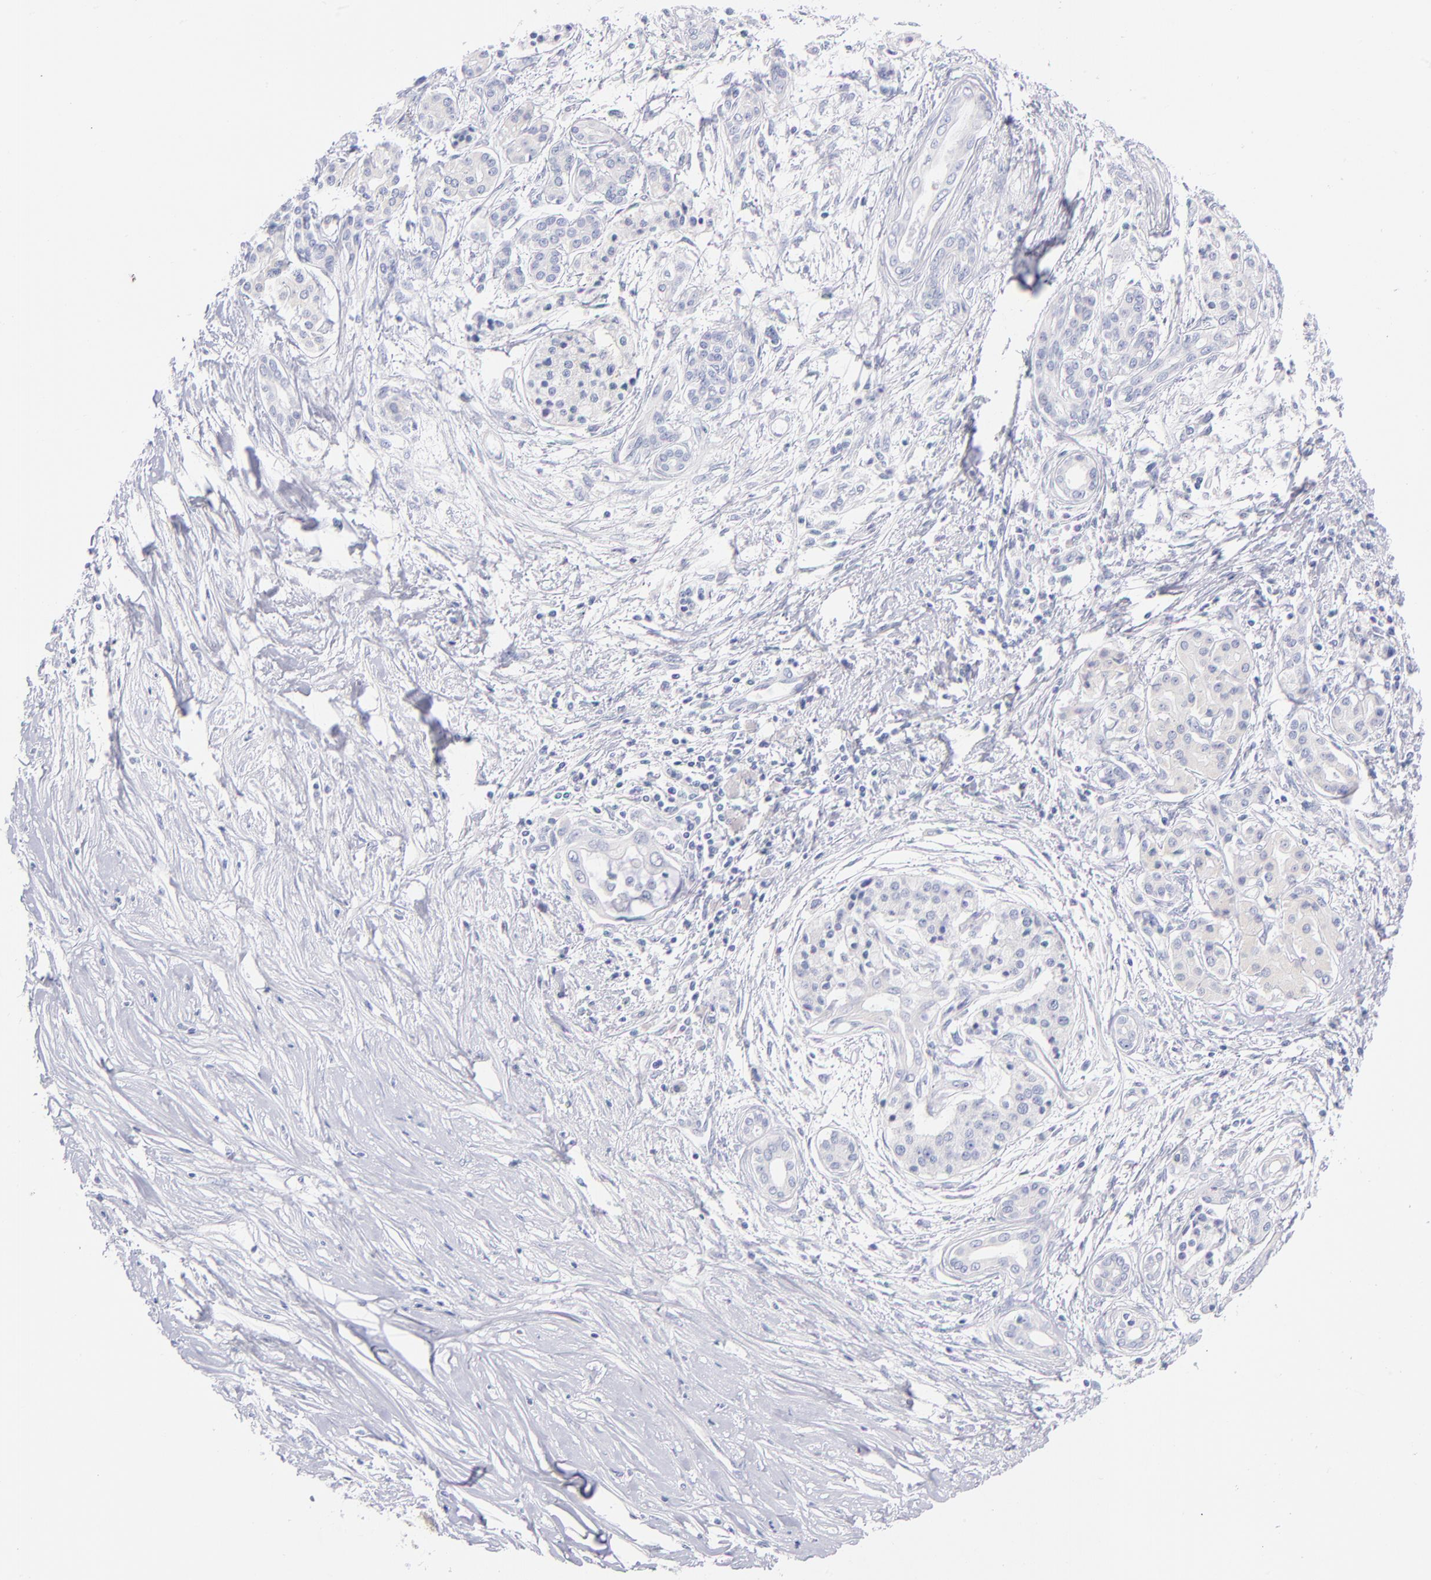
{"staining": {"intensity": "negative", "quantity": "none", "location": "none"}, "tissue": "pancreatic cancer", "cell_type": "Tumor cells", "image_type": "cancer", "snomed": [{"axis": "morphology", "description": "Adenocarcinoma, NOS"}, {"axis": "topography", "description": "Pancreas"}], "caption": "This is an IHC image of human pancreatic adenocarcinoma. There is no expression in tumor cells.", "gene": "HP", "patient": {"sex": "female", "age": 59}}